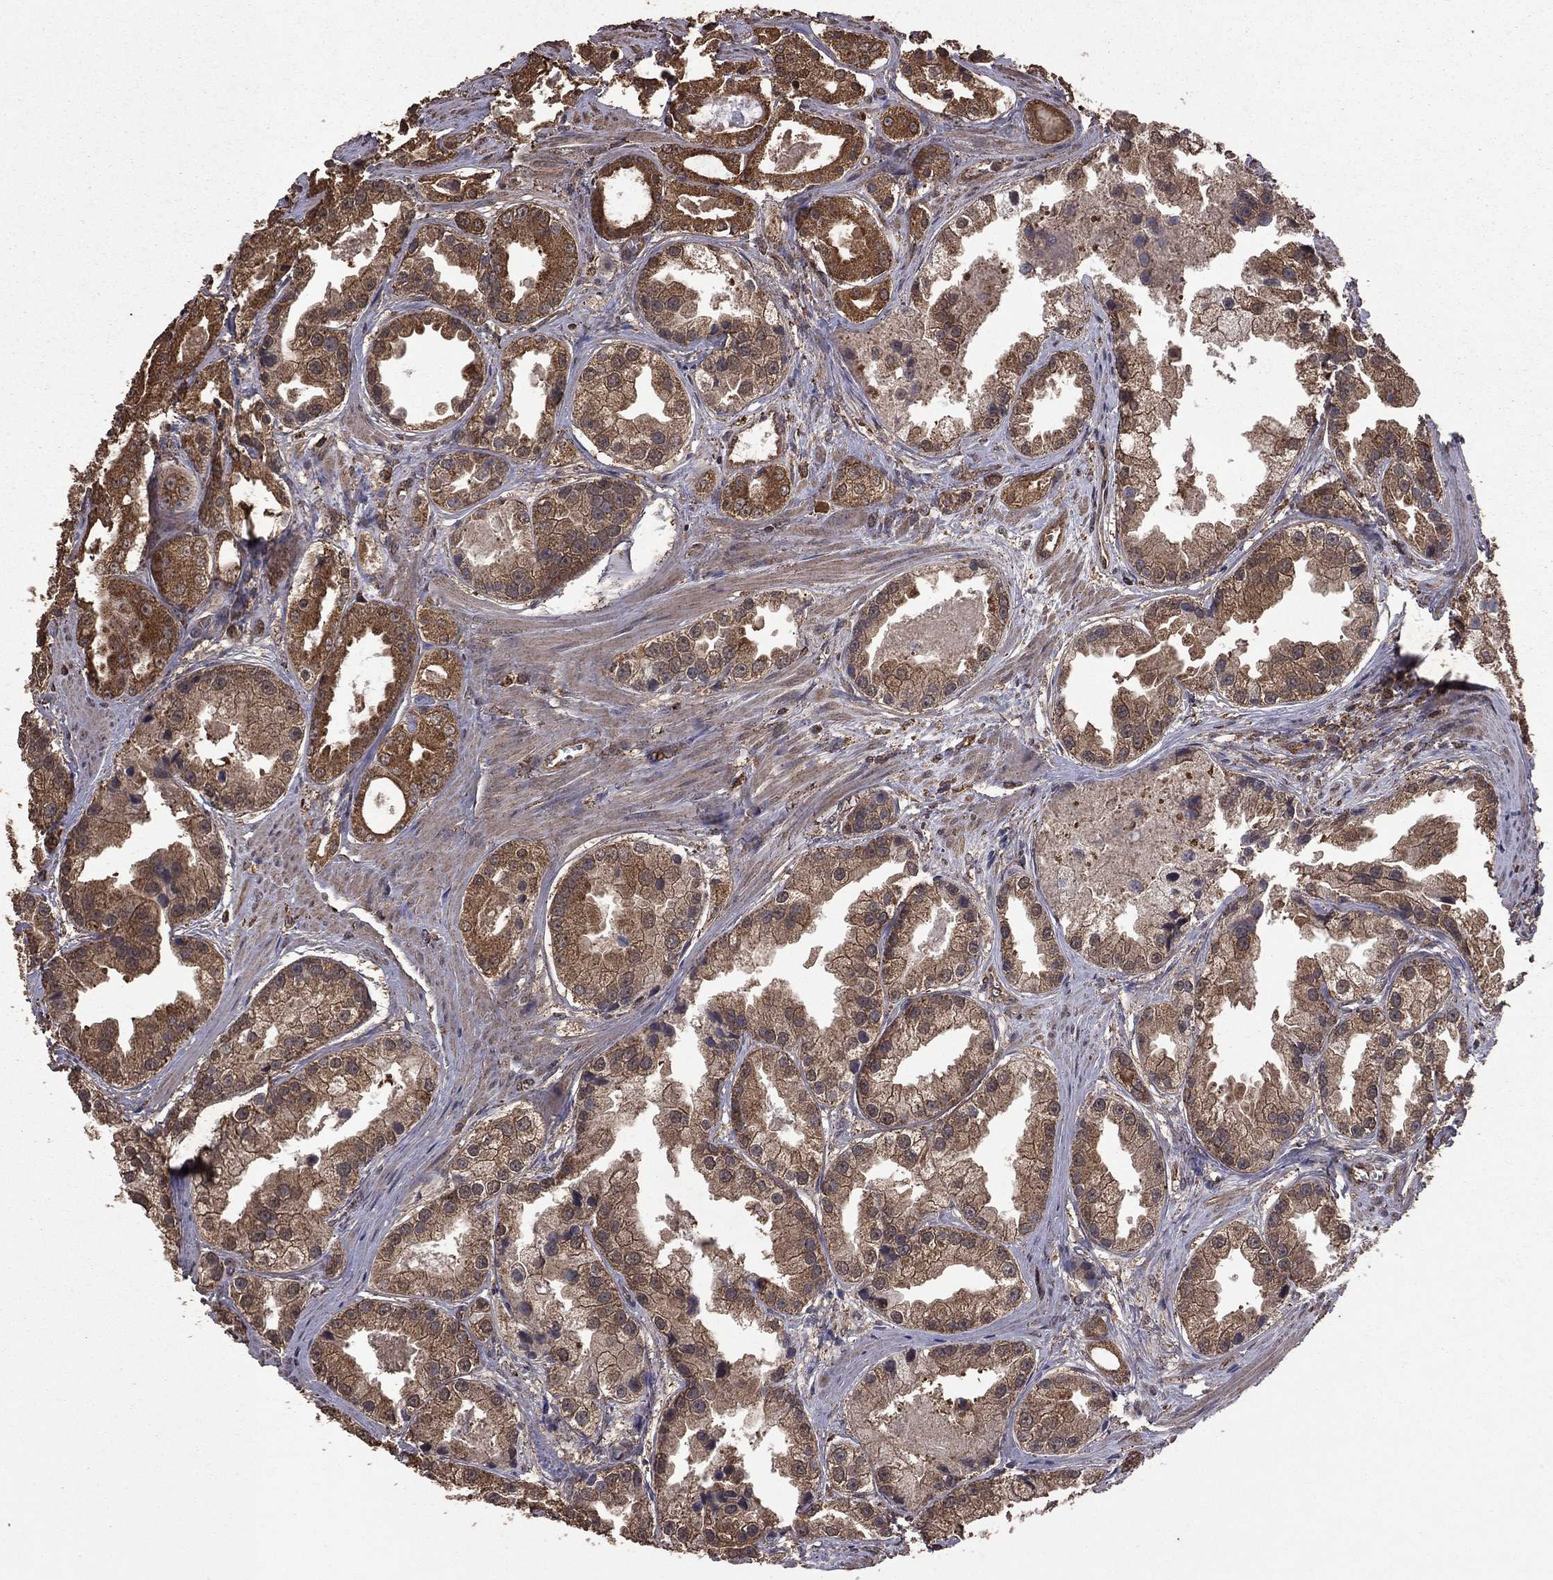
{"staining": {"intensity": "moderate", "quantity": ">75%", "location": "cytoplasmic/membranous"}, "tissue": "prostate cancer", "cell_type": "Tumor cells", "image_type": "cancer", "snomed": [{"axis": "morphology", "description": "Adenocarcinoma, NOS"}, {"axis": "topography", "description": "Prostate"}], "caption": "Immunohistochemistry micrograph of neoplastic tissue: human prostate cancer (adenocarcinoma) stained using immunohistochemistry (IHC) reveals medium levels of moderate protein expression localized specifically in the cytoplasmic/membranous of tumor cells, appearing as a cytoplasmic/membranous brown color.", "gene": "BIRC6", "patient": {"sex": "male", "age": 61}}